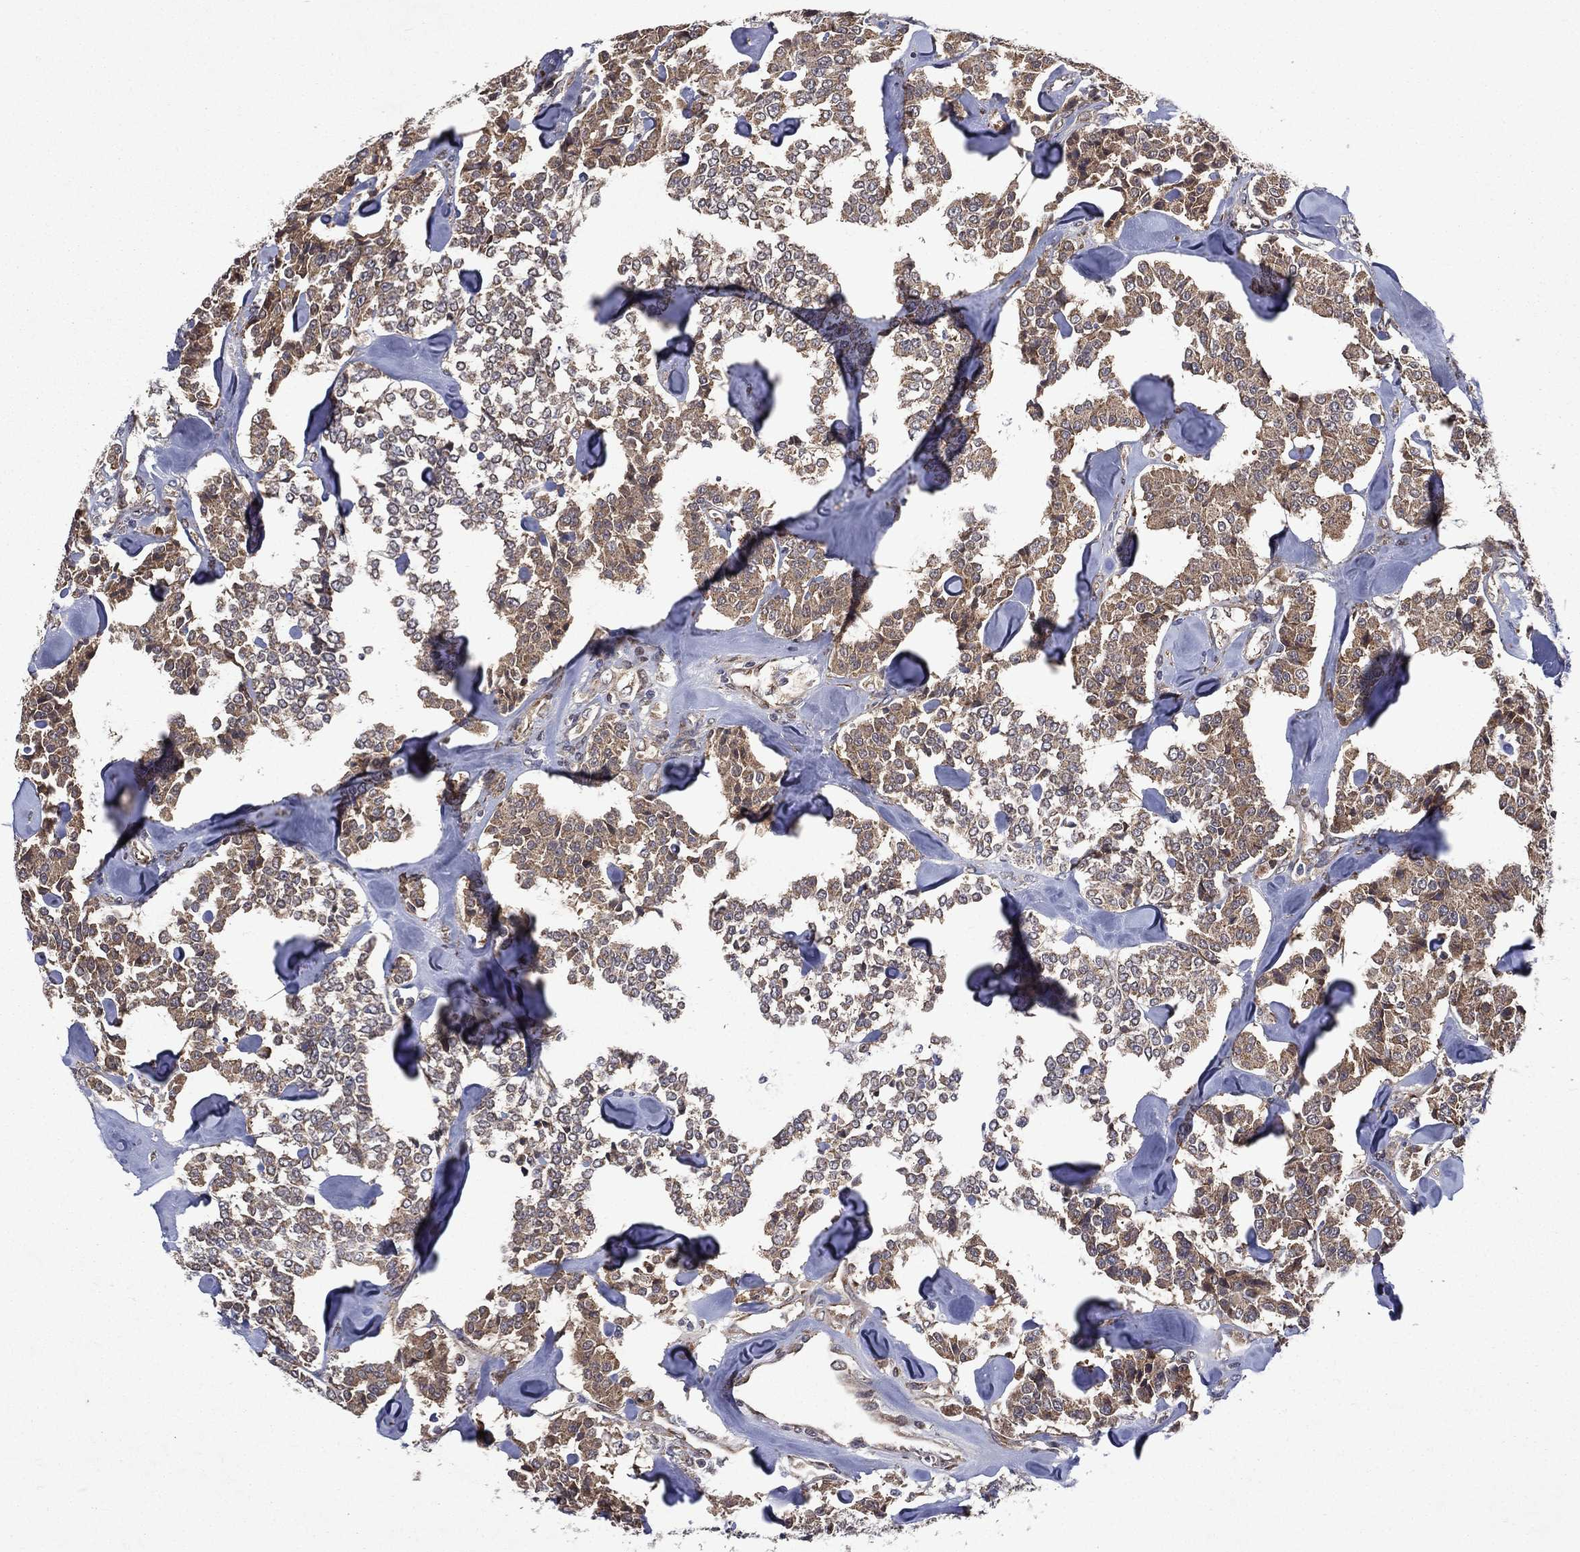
{"staining": {"intensity": "moderate", "quantity": ">75%", "location": "cytoplasmic/membranous"}, "tissue": "carcinoid", "cell_type": "Tumor cells", "image_type": "cancer", "snomed": [{"axis": "morphology", "description": "Carcinoid, malignant, NOS"}, {"axis": "topography", "description": "Pancreas"}], "caption": "Malignant carcinoid stained with a protein marker exhibits moderate staining in tumor cells.", "gene": "RAB11FIP4", "patient": {"sex": "male", "age": 41}}